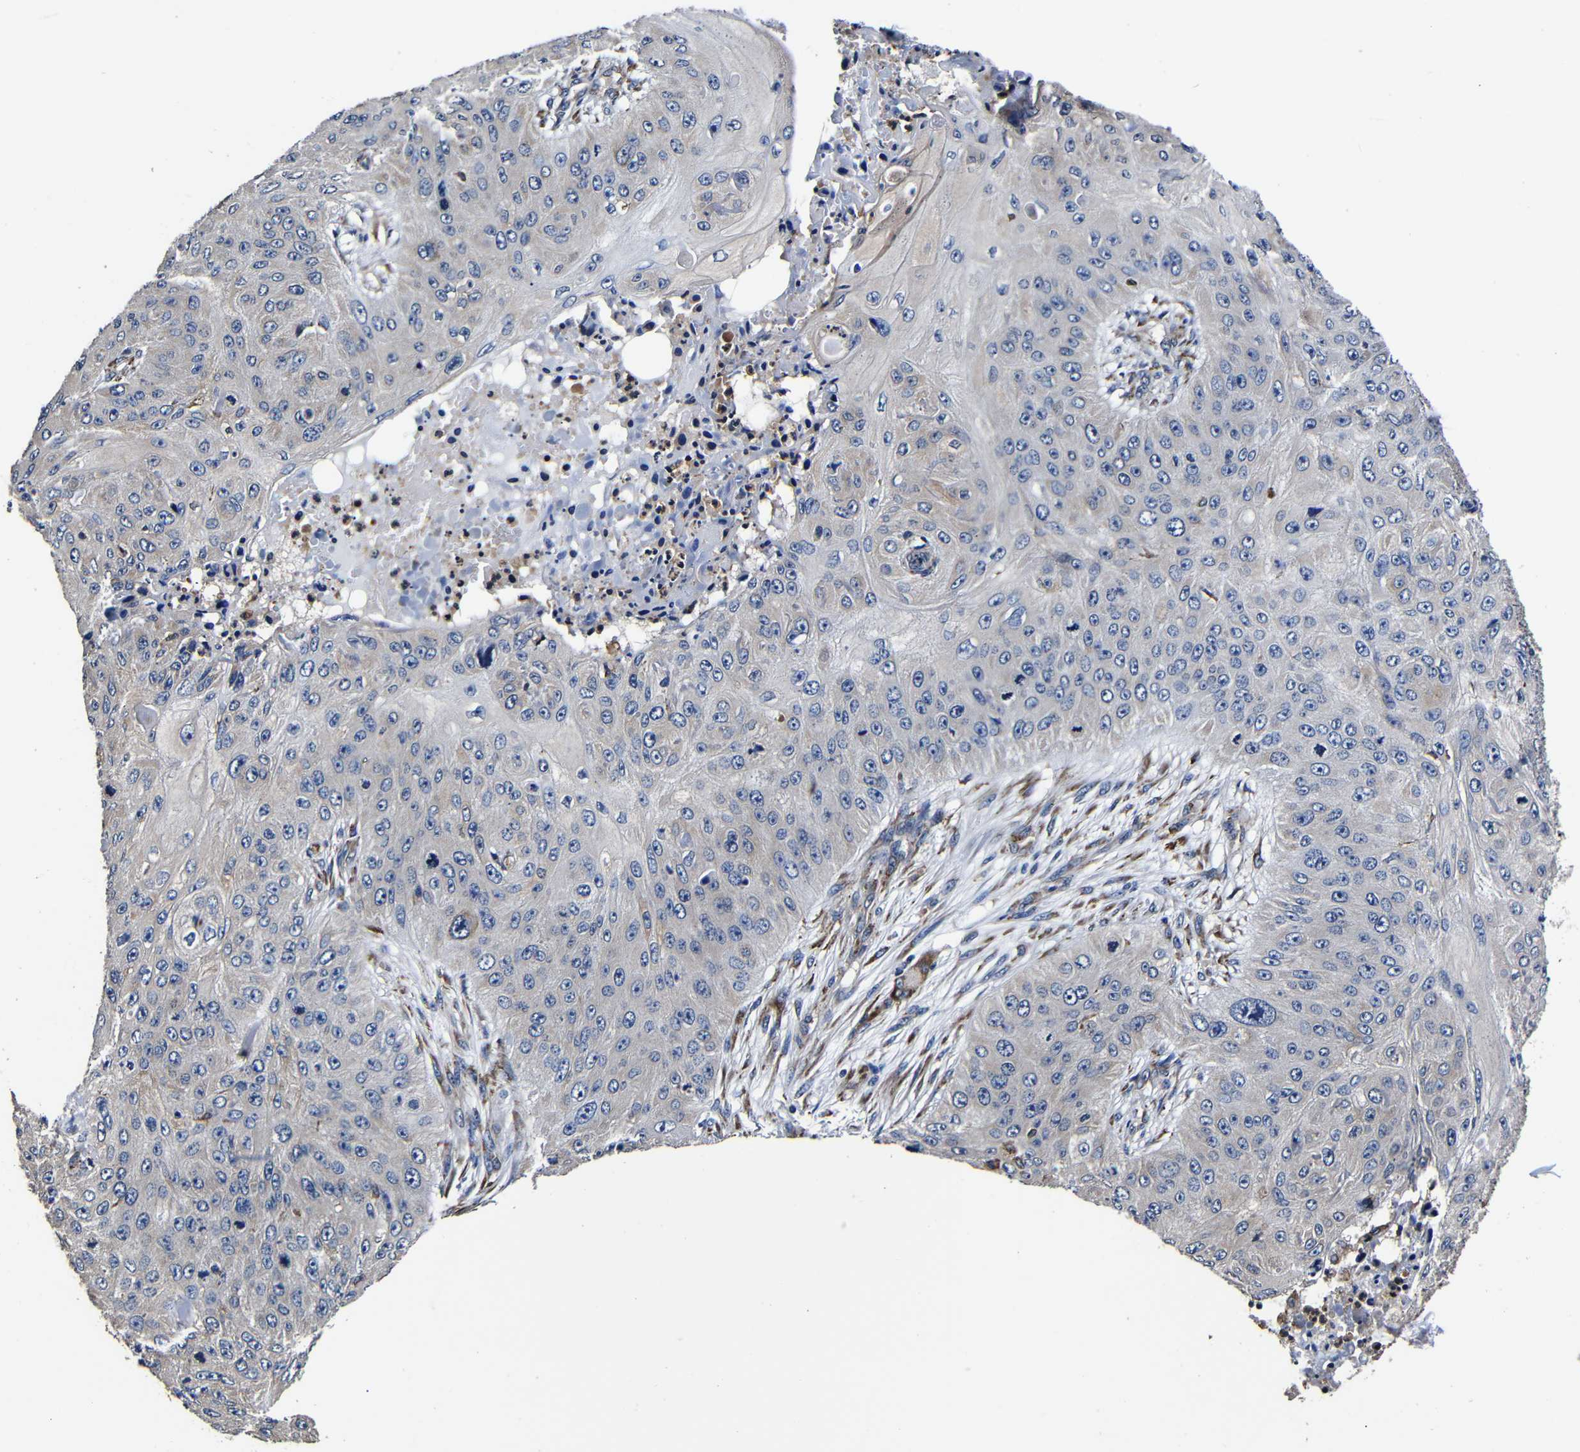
{"staining": {"intensity": "negative", "quantity": "none", "location": "none"}, "tissue": "skin cancer", "cell_type": "Tumor cells", "image_type": "cancer", "snomed": [{"axis": "morphology", "description": "Squamous cell carcinoma, NOS"}, {"axis": "topography", "description": "Skin"}], "caption": "Skin cancer (squamous cell carcinoma) stained for a protein using immunohistochemistry shows no positivity tumor cells.", "gene": "SCN9A", "patient": {"sex": "female", "age": 80}}